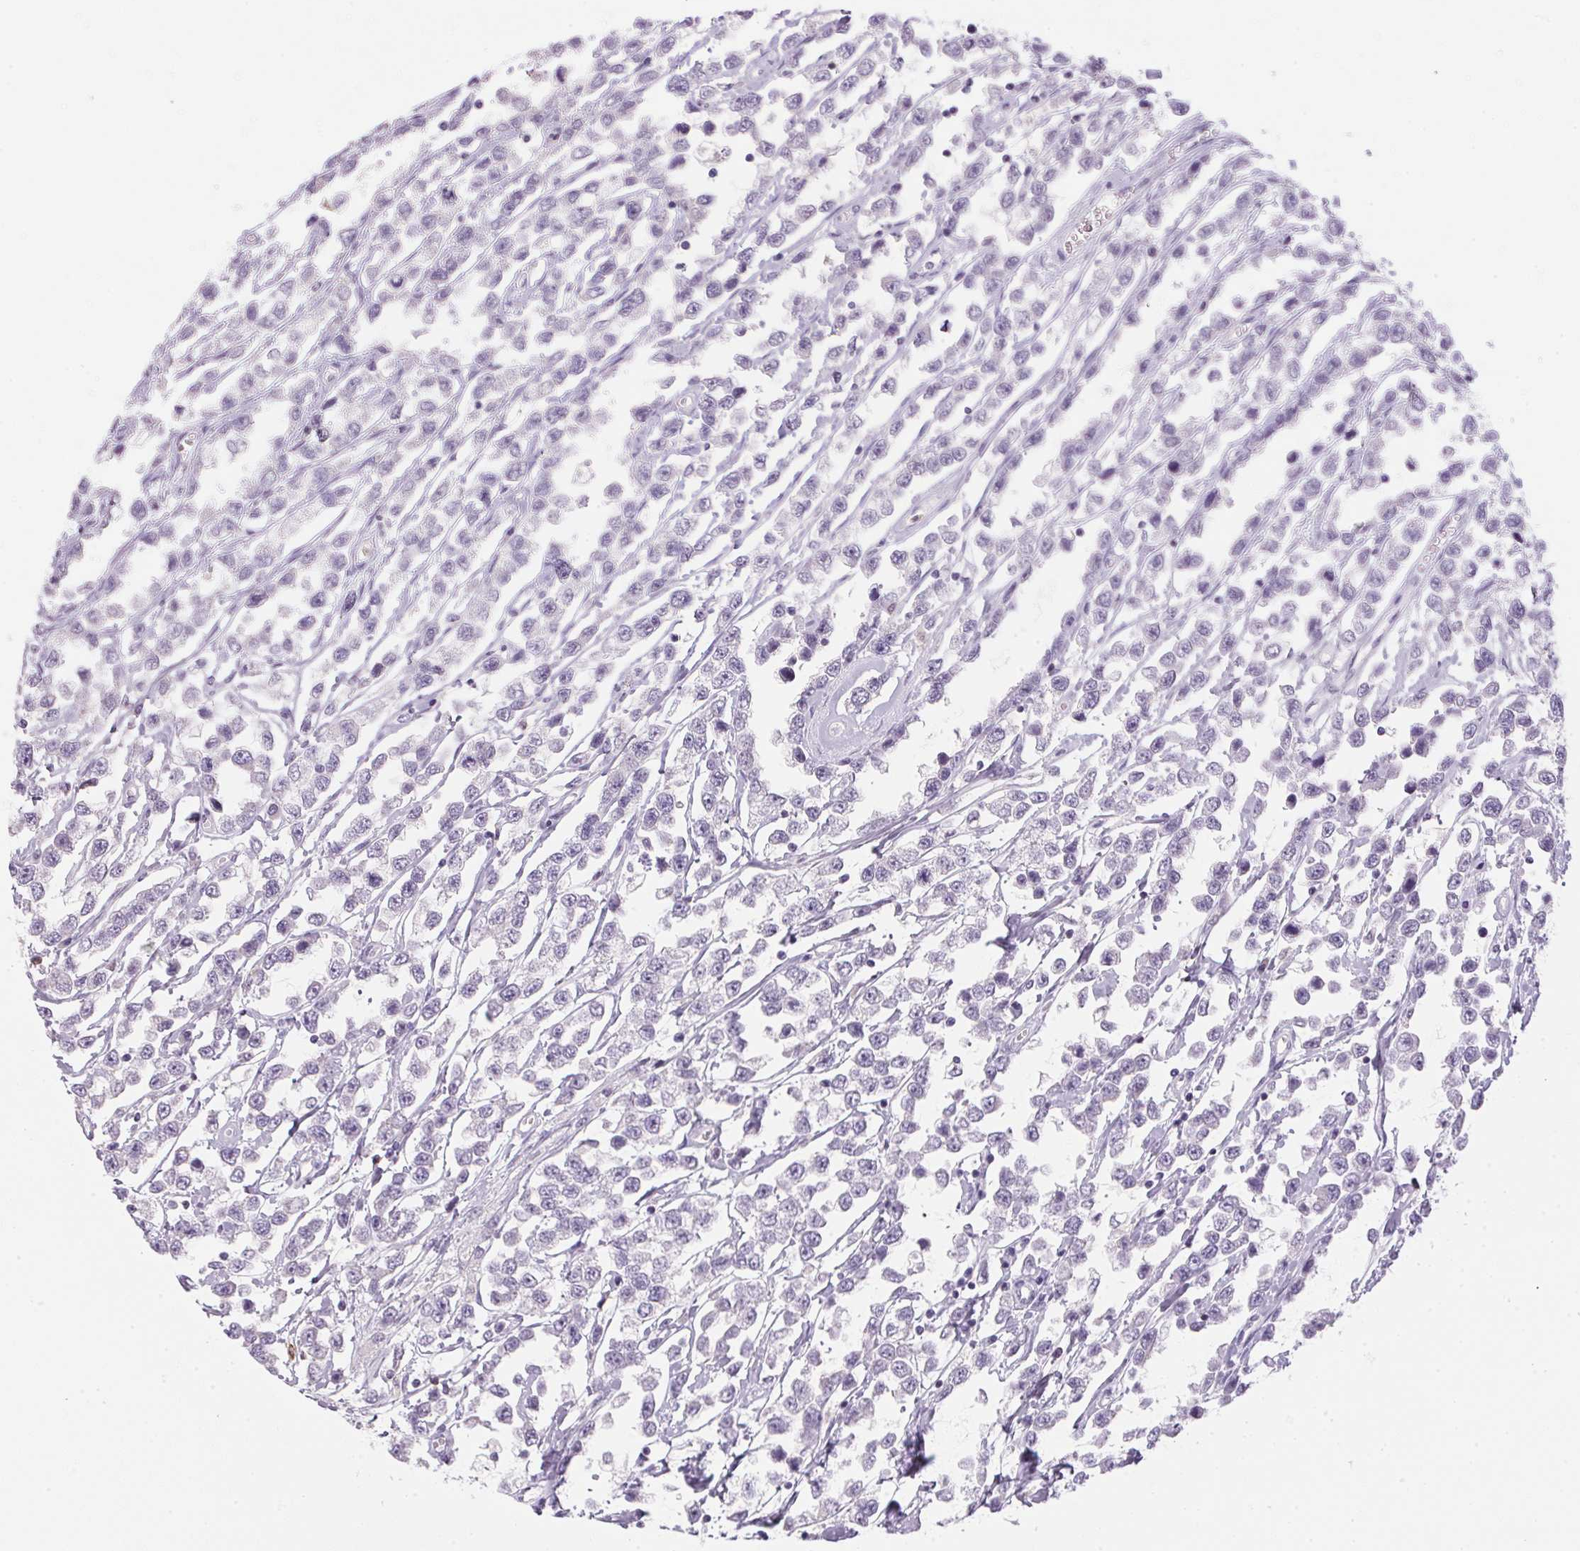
{"staining": {"intensity": "negative", "quantity": "none", "location": "none"}, "tissue": "testis cancer", "cell_type": "Tumor cells", "image_type": "cancer", "snomed": [{"axis": "morphology", "description": "Seminoma, NOS"}, {"axis": "topography", "description": "Testis"}], "caption": "IHC of seminoma (testis) displays no expression in tumor cells.", "gene": "ECPAS", "patient": {"sex": "male", "age": 34}}